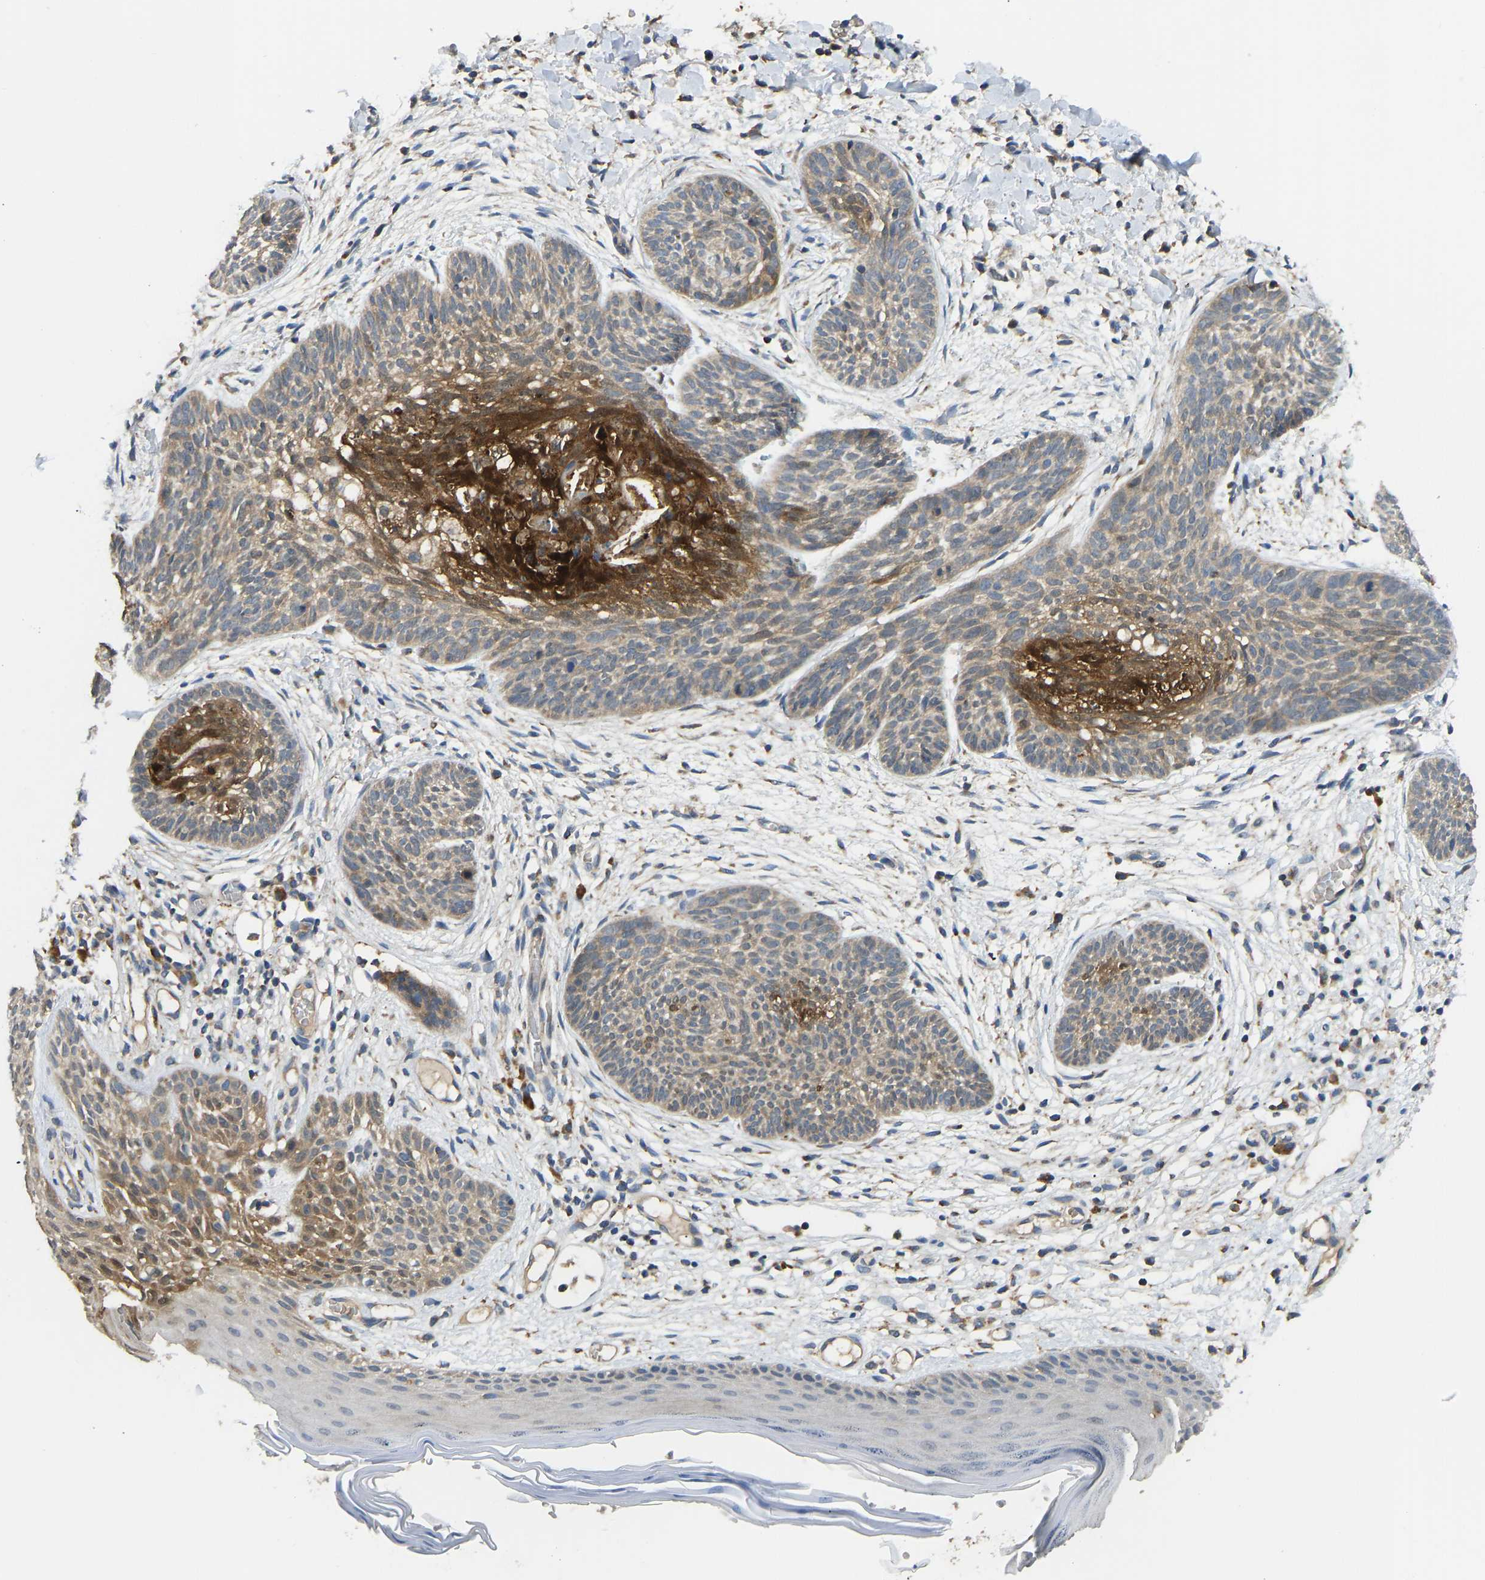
{"staining": {"intensity": "weak", "quantity": ">75%", "location": "cytoplasmic/membranous"}, "tissue": "skin cancer", "cell_type": "Tumor cells", "image_type": "cancer", "snomed": [{"axis": "morphology", "description": "Basal cell carcinoma"}, {"axis": "topography", "description": "Skin"}], "caption": "DAB immunohistochemical staining of human basal cell carcinoma (skin) reveals weak cytoplasmic/membranous protein positivity in about >75% of tumor cells. The protein is stained brown, and the nuclei are stained in blue (DAB IHC with brightfield microscopy, high magnification).", "gene": "RBP1", "patient": {"sex": "female", "age": 59}}